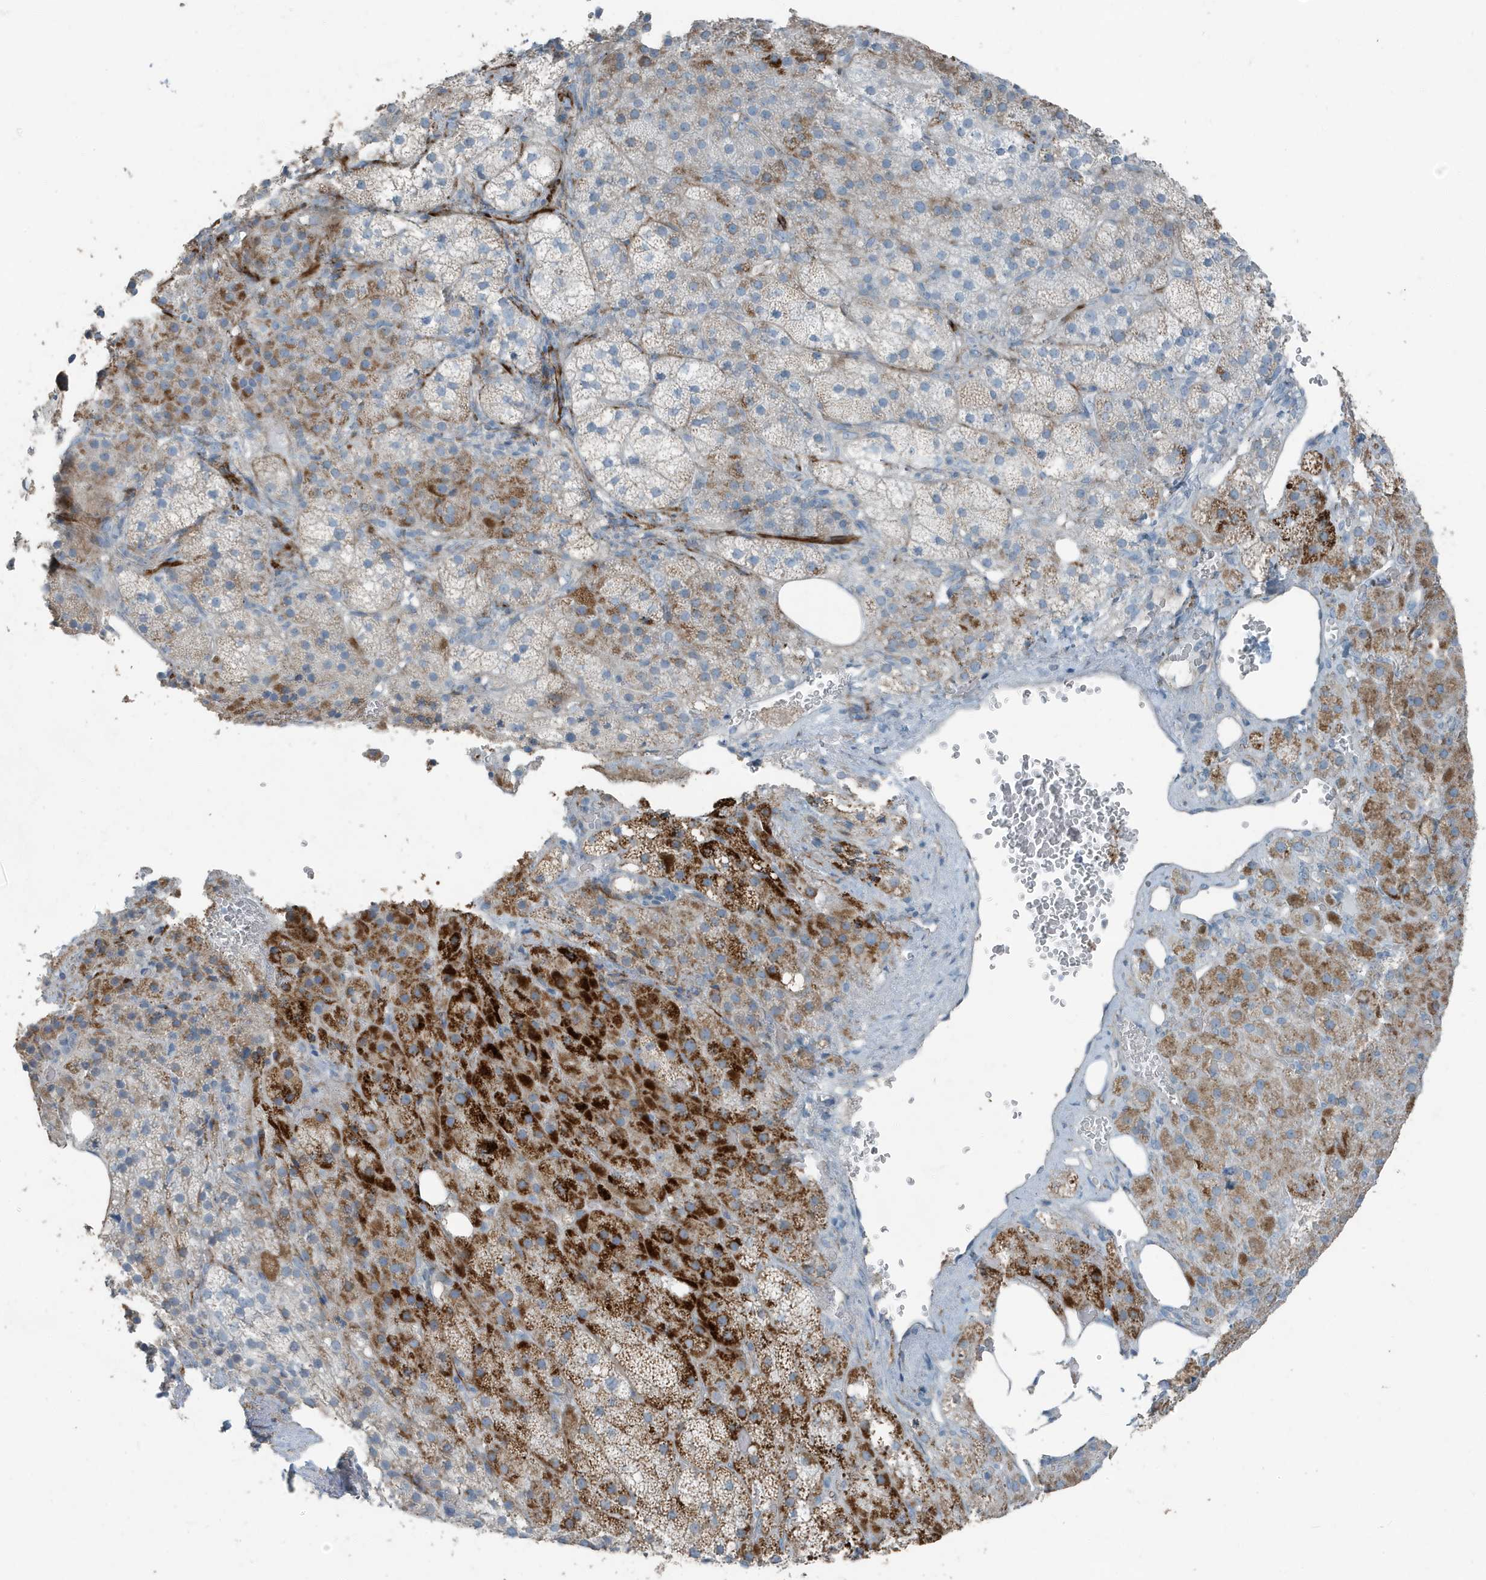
{"staining": {"intensity": "strong", "quantity": "<25%", "location": "cytoplasmic/membranous"}, "tissue": "adrenal gland", "cell_type": "Glandular cells", "image_type": "normal", "snomed": [{"axis": "morphology", "description": "Normal tissue, NOS"}, {"axis": "topography", "description": "Adrenal gland"}], "caption": "Strong cytoplasmic/membranous staining for a protein is present in about <25% of glandular cells of normal adrenal gland using immunohistochemistry (IHC).", "gene": "FAM162A", "patient": {"sex": "female", "age": 59}}